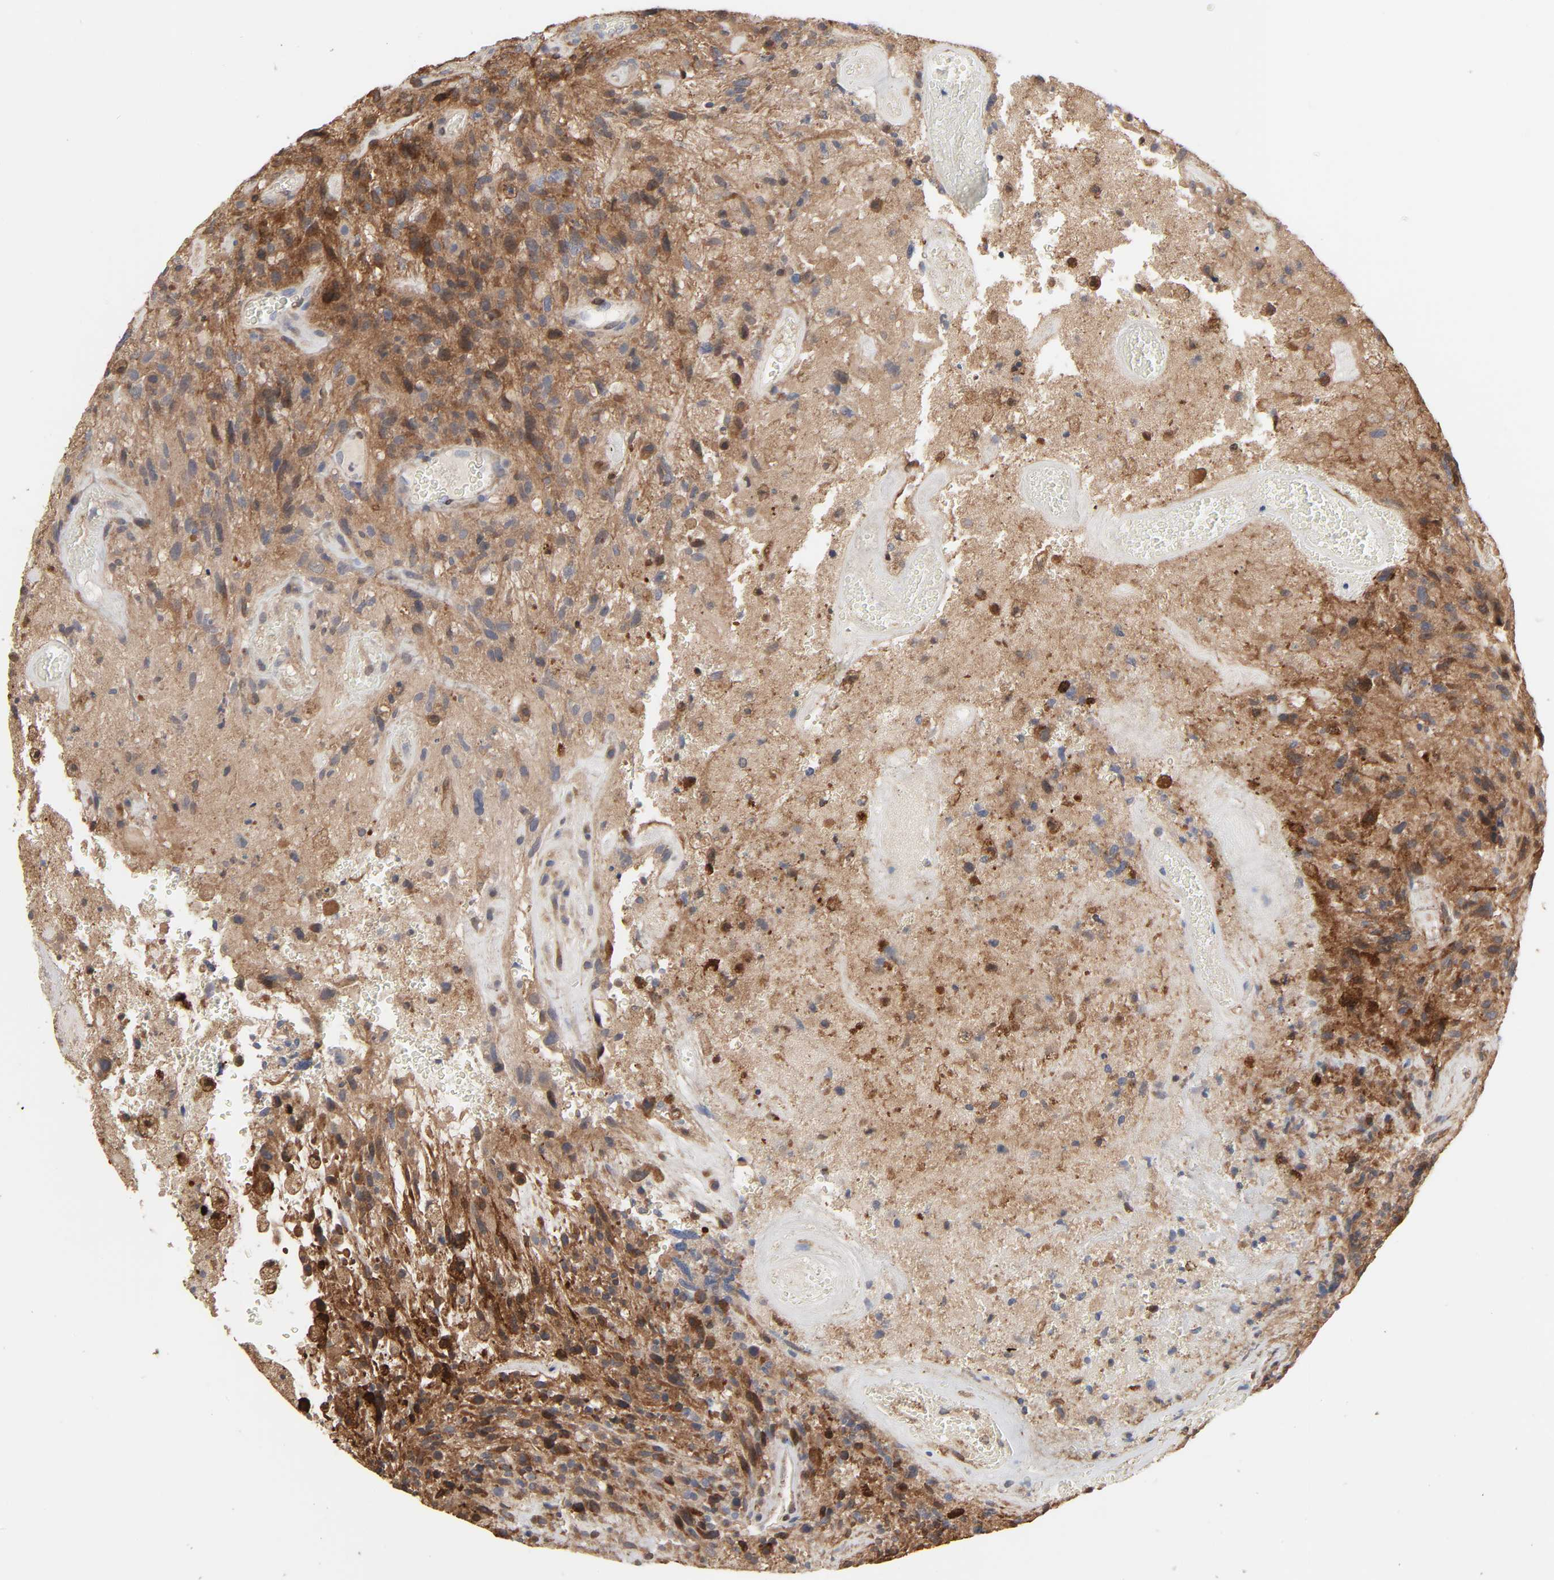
{"staining": {"intensity": "moderate", "quantity": ">75%", "location": "cytoplasmic/membranous,nuclear"}, "tissue": "glioma", "cell_type": "Tumor cells", "image_type": "cancer", "snomed": [{"axis": "morphology", "description": "Normal tissue, NOS"}, {"axis": "morphology", "description": "Glioma, malignant, High grade"}, {"axis": "topography", "description": "Cerebral cortex"}], "caption": "DAB (3,3'-diaminobenzidine) immunohistochemical staining of human glioma displays moderate cytoplasmic/membranous and nuclear protein expression in about >75% of tumor cells.", "gene": "NDRG2", "patient": {"sex": "male", "age": 75}}